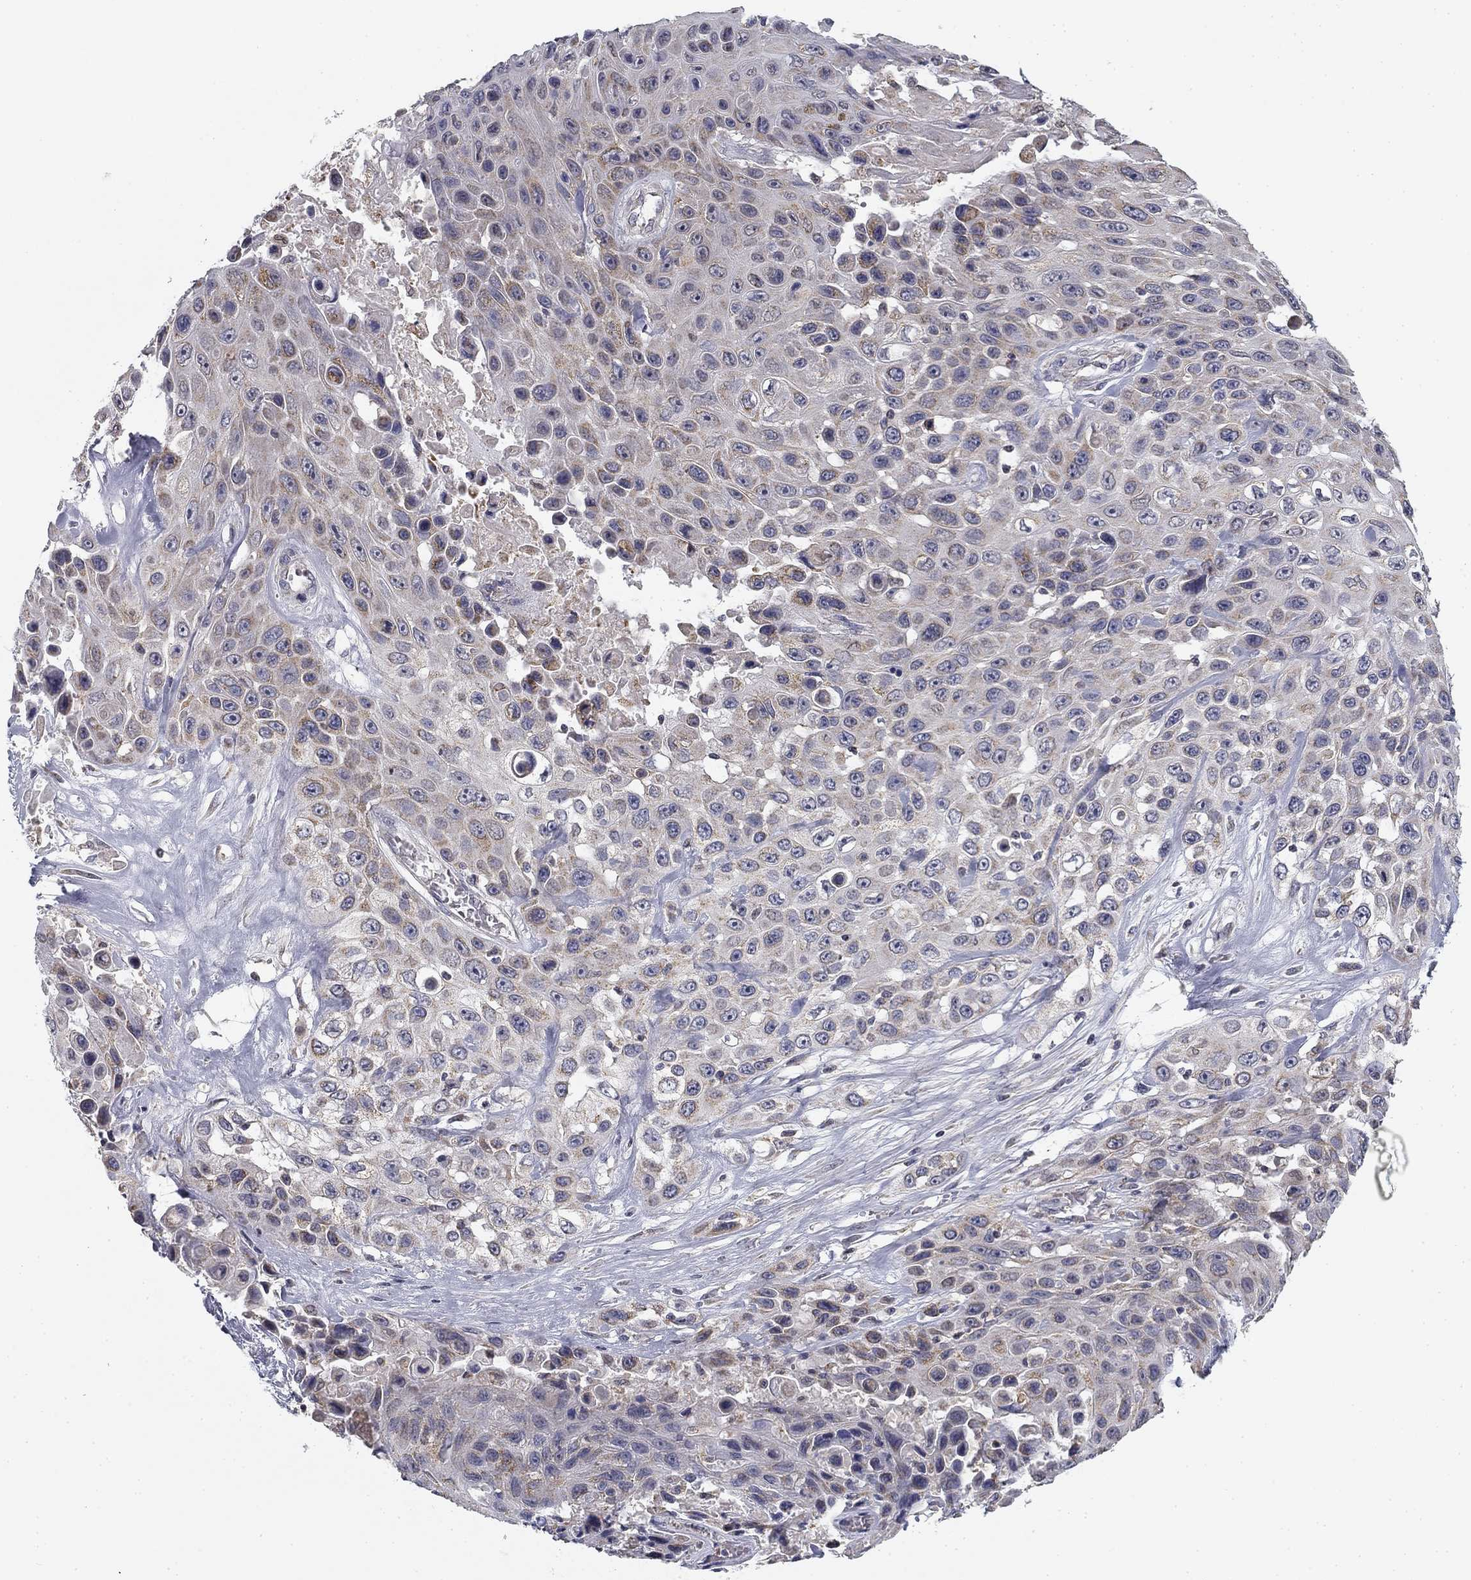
{"staining": {"intensity": "weak", "quantity": "<25%", "location": "cytoplasmic/membranous"}, "tissue": "skin cancer", "cell_type": "Tumor cells", "image_type": "cancer", "snomed": [{"axis": "morphology", "description": "Squamous cell carcinoma, NOS"}, {"axis": "topography", "description": "Skin"}], "caption": "Human skin cancer stained for a protein using IHC demonstrates no positivity in tumor cells.", "gene": "SLC2A9", "patient": {"sex": "male", "age": 82}}